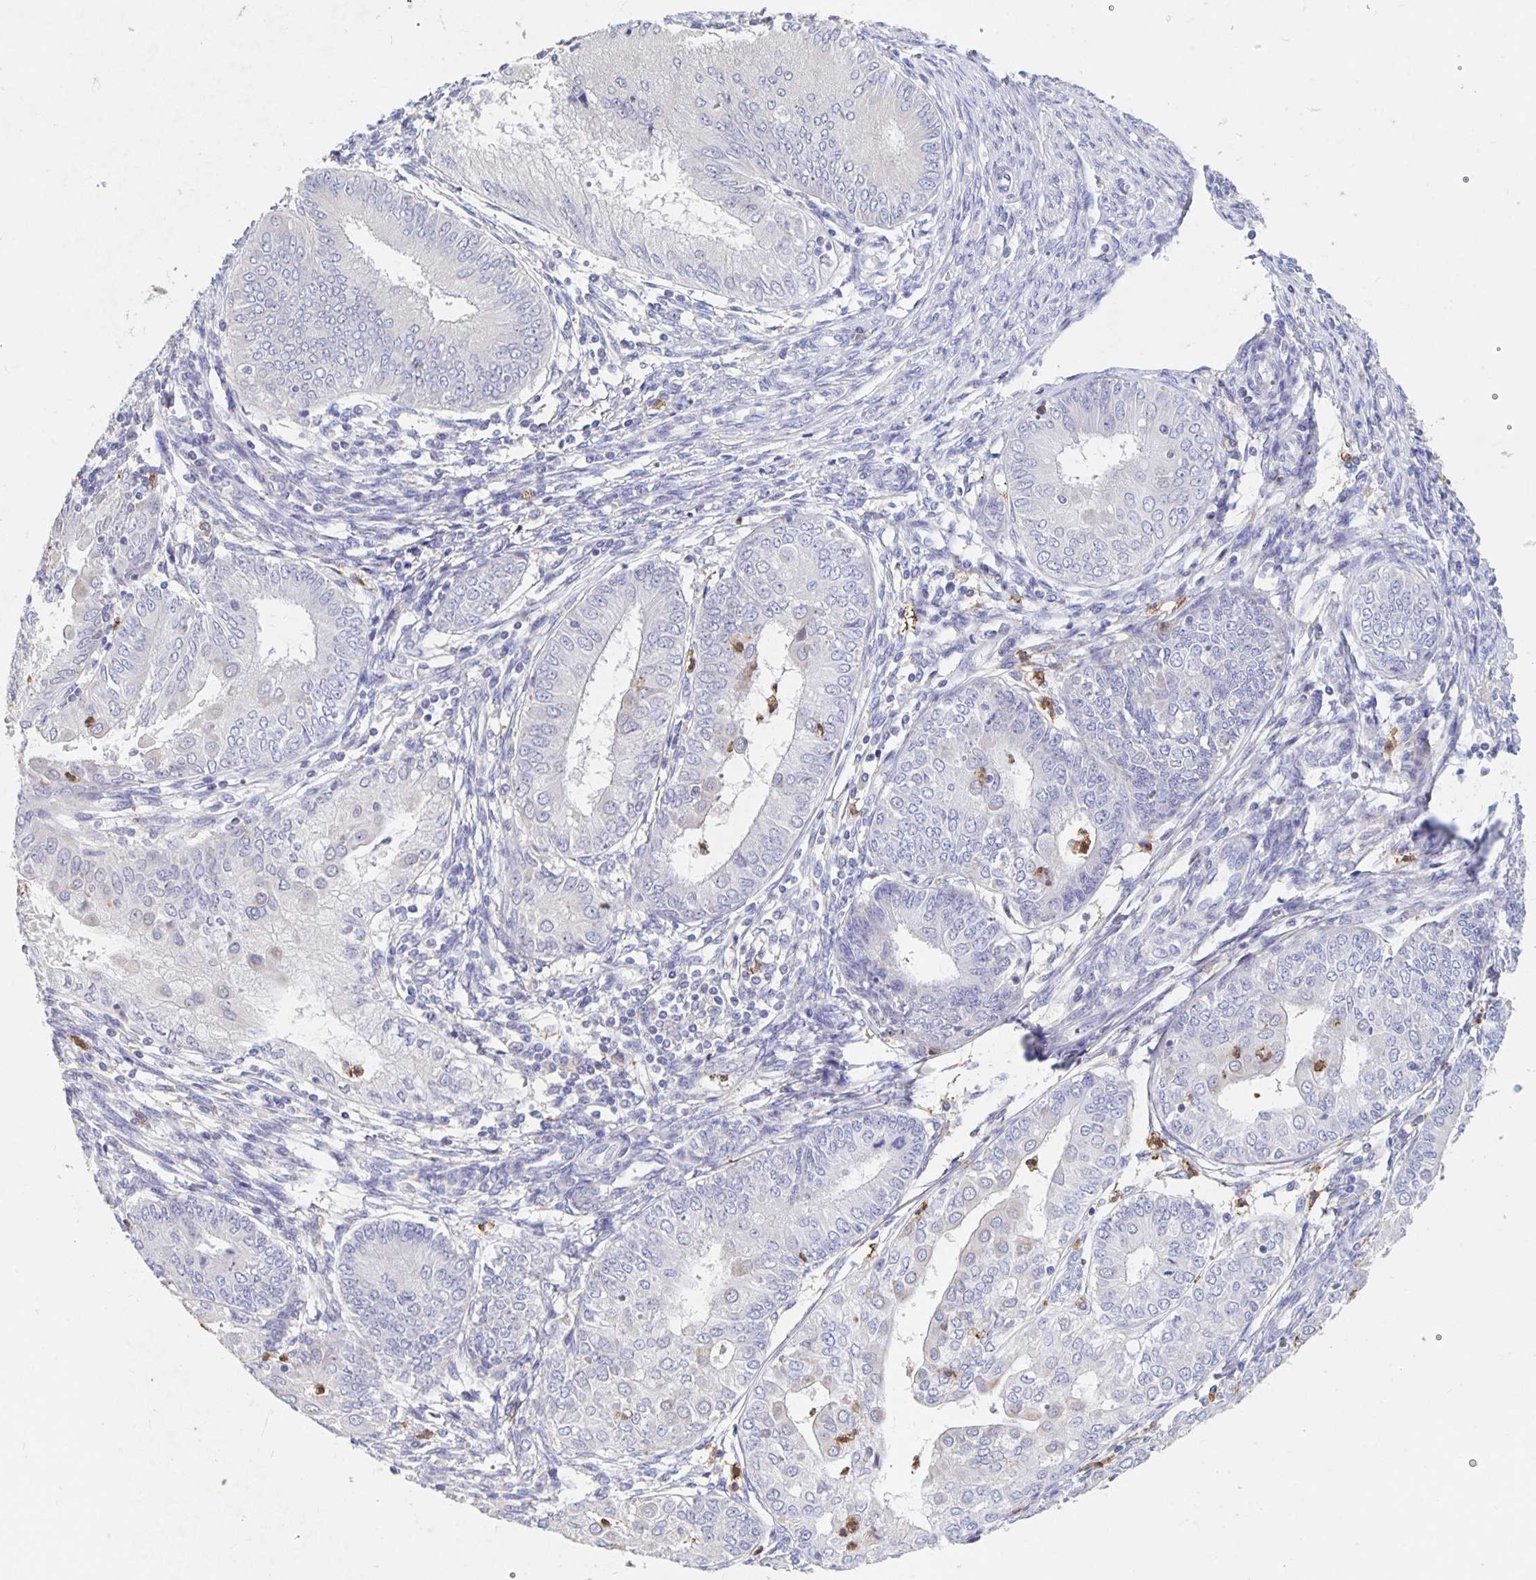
{"staining": {"intensity": "negative", "quantity": "none", "location": "none"}, "tissue": "endometrial cancer", "cell_type": "Tumor cells", "image_type": "cancer", "snomed": [{"axis": "morphology", "description": "Adenocarcinoma, NOS"}, {"axis": "topography", "description": "Endometrium"}], "caption": "Image shows no significant protein positivity in tumor cells of endometrial cancer (adenocarcinoma). (DAB (3,3'-diaminobenzidine) immunohistochemistry, high magnification).", "gene": "CDC42BPG", "patient": {"sex": "female", "age": 68}}